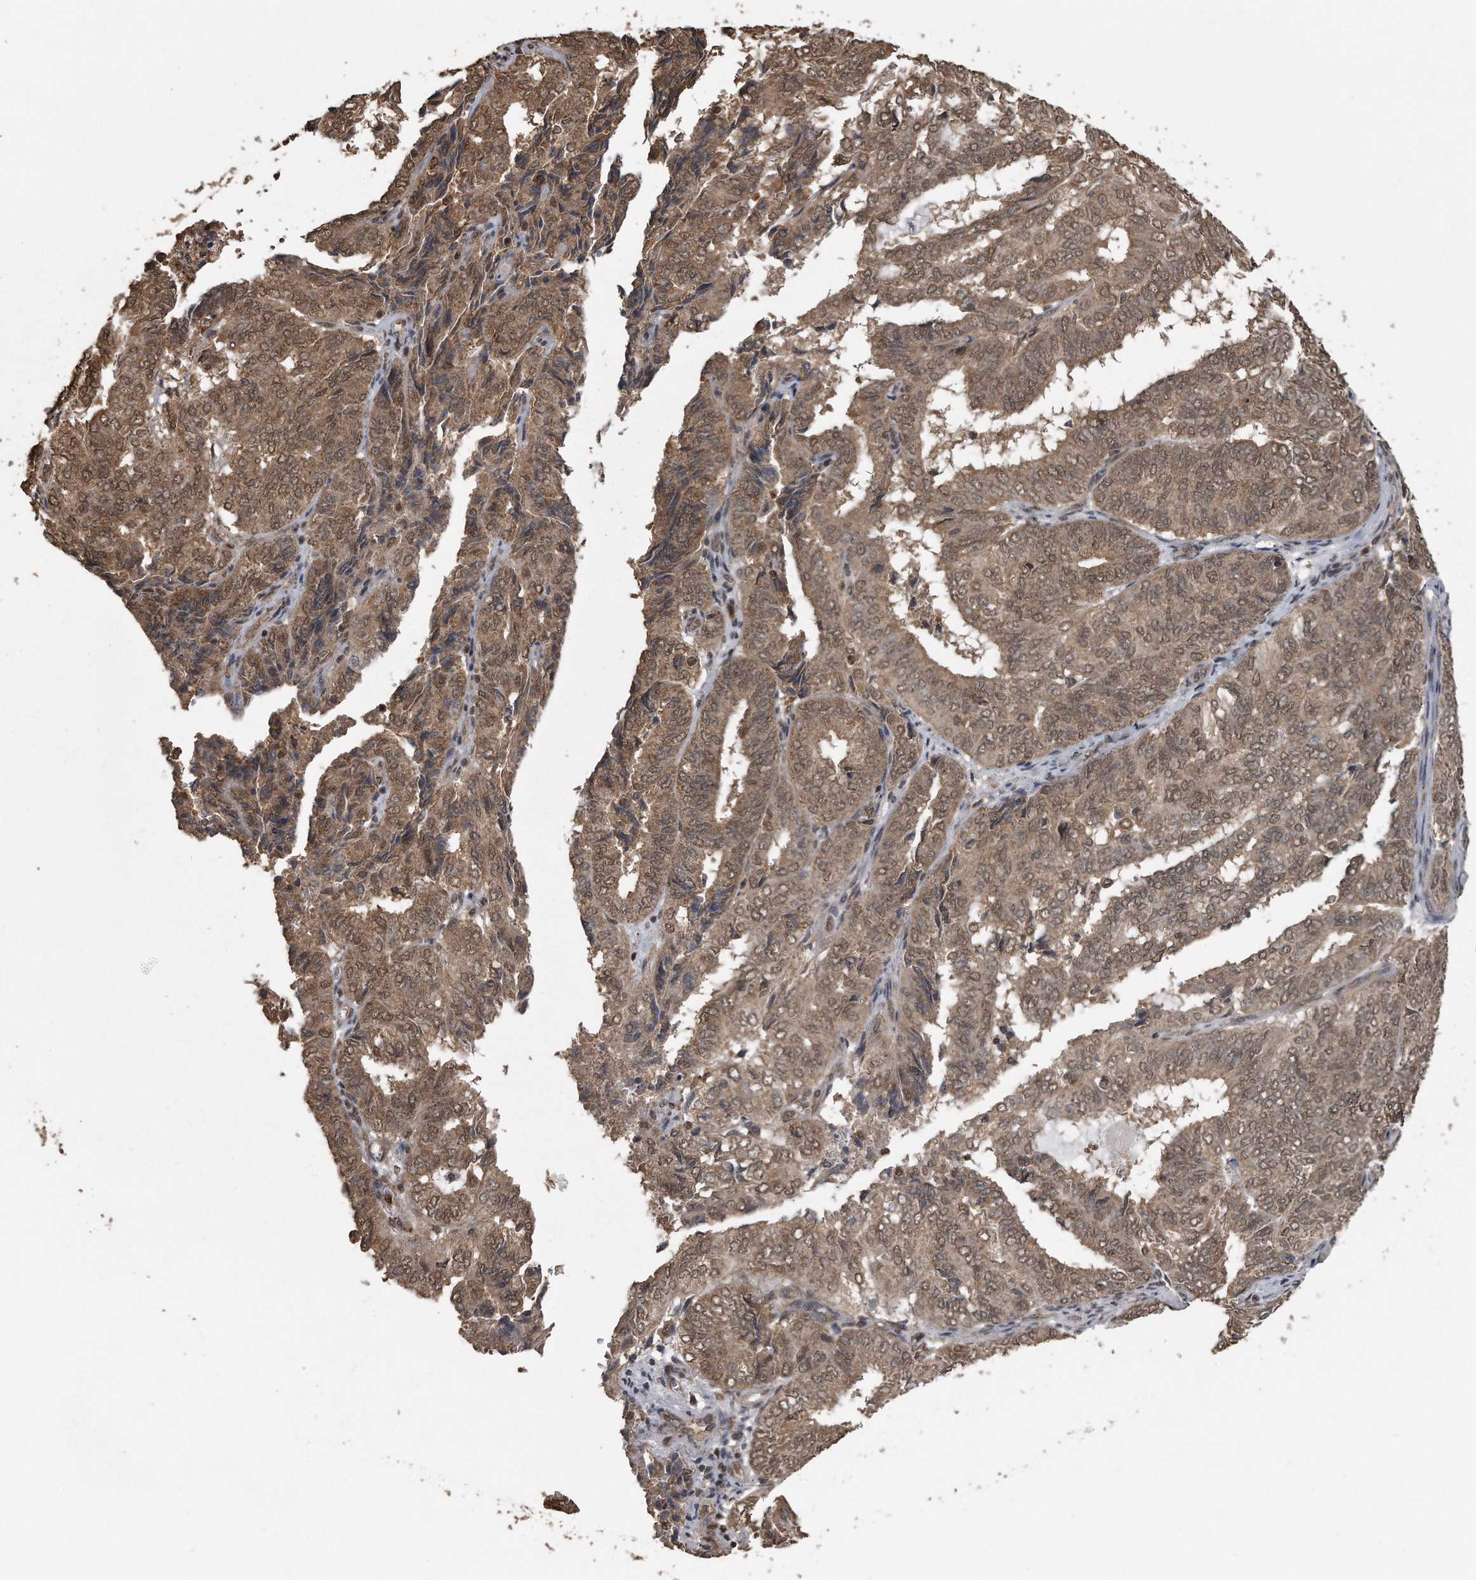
{"staining": {"intensity": "moderate", "quantity": ">75%", "location": "cytoplasmic/membranous,nuclear"}, "tissue": "endometrial cancer", "cell_type": "Tumor cells", "image_type": "cancer", "snomed": [{"axis": "morphology", "description": "Adenocarcinoma, NOS"}, {"axis": "topography", "description": "Uterus"}], "caption": "Endometrial cancer tissue reveals moderate cytoplasmic/membranous and nuclear staining in approximately >75% of tumor cells", "gene": "CRYZL1", "patient": {"sex": "female", "age": 60}}